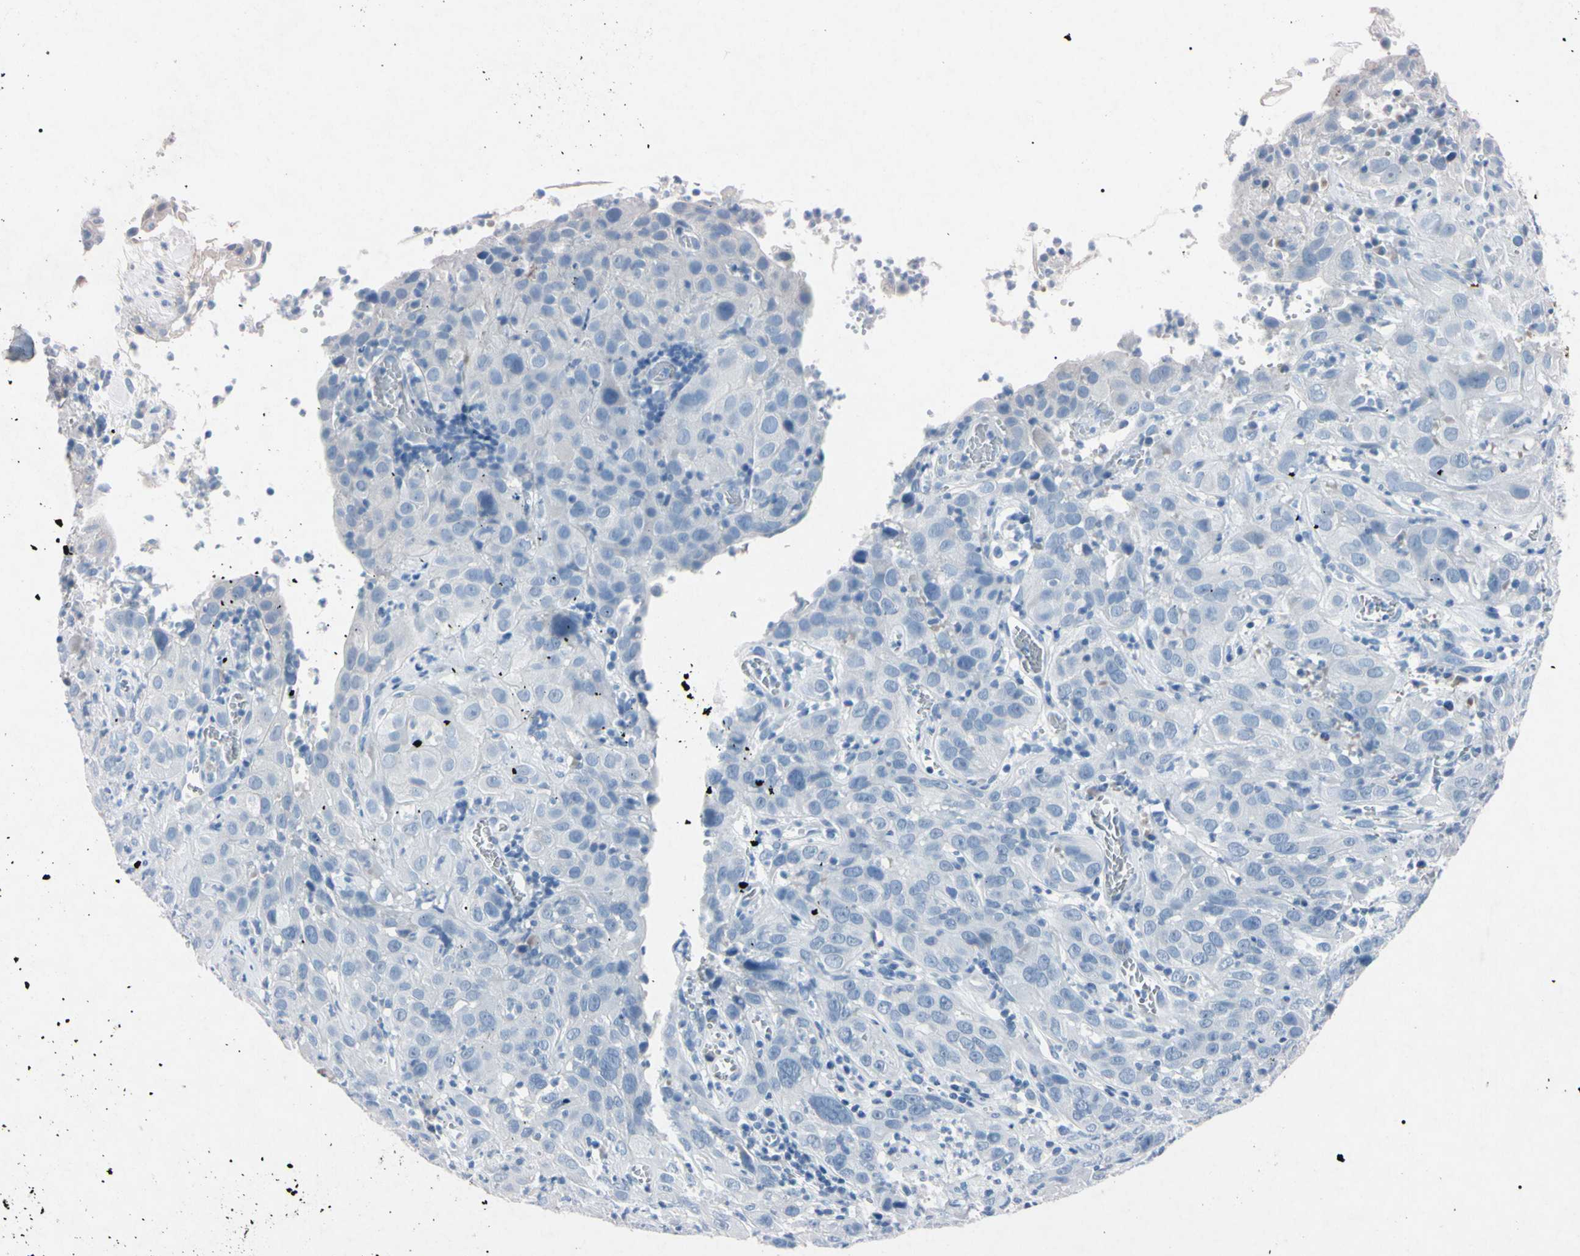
{"staining": {"intensity": "negative", "quantity": "none", "location": "none"}, "tissue": "cervical cancer", "cell_type": "Tumor cells", "image_type": "cancer", "snomed": [{"axis": "morphology", "description": "Squamous cell carcinoma, NOS"}, {"axis": "topography", "description": "Cervix"}], "caption": "A high-resolution photomicrograph shows immunohistochemistry (IHC) staining of squamous cell carcinoma (cervical), which reveals no significant expression in tumor cells. The staining is performed using DAB brown chromogen with nuclei counter-stained in using hematoxylin.", "gene": "ELN", "patient": {"sex": "female", "age": 32}}